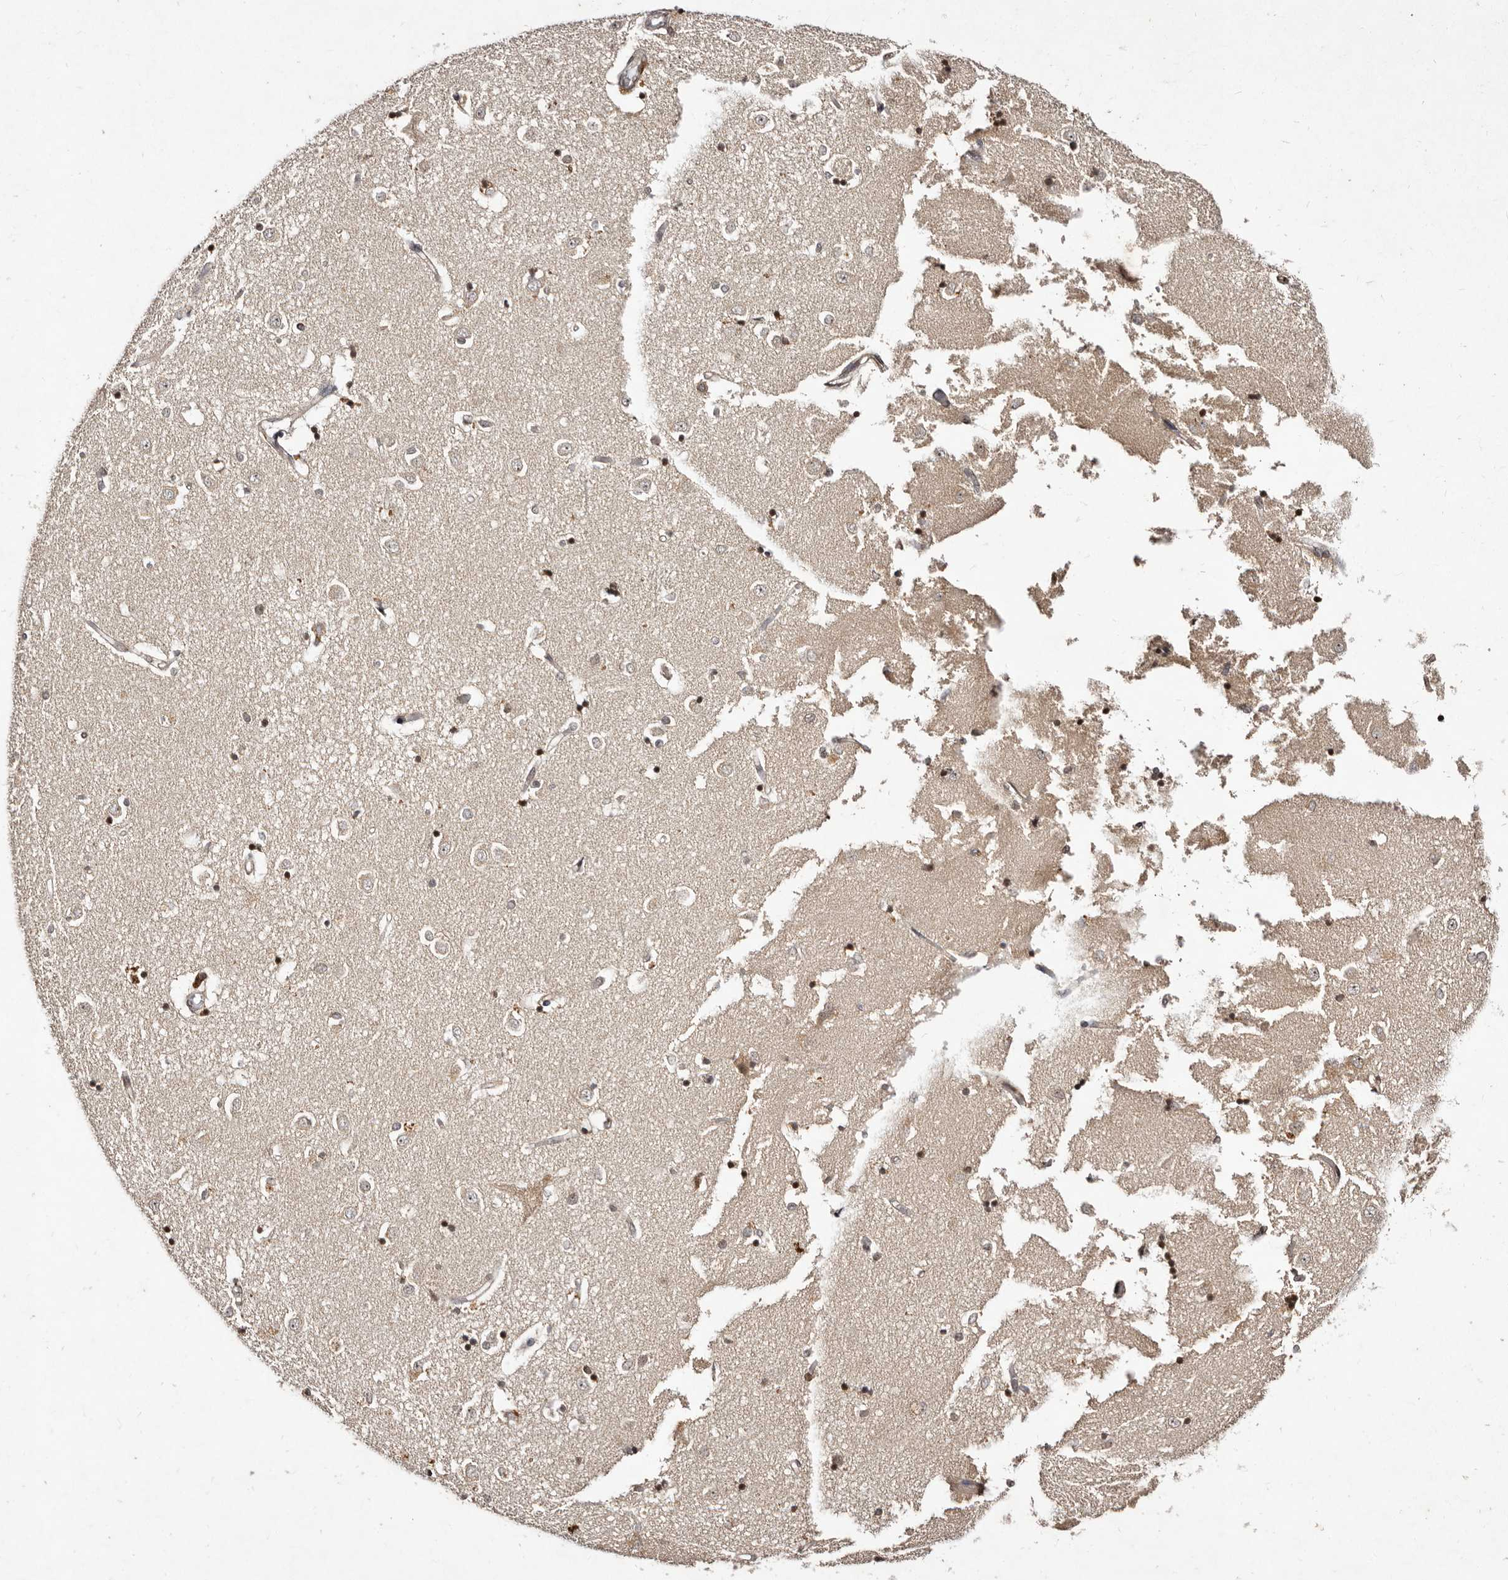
{"staining": {"intensity": "moderate", "quantity": "25%-75%", "location": "cytoplasmic/membranous,nuclear"}, "tissue": "caudate", "cell_type": "Glial cells", "image_type": "normal", "snomed": [{"axis": "morphology", "description": "Normal tissue, NOS"}, {"axis": "topography", "description": "Lateral ventricle wall"}], "caption": "This micrograph reveals unremarkable caudate stained with immunohistochemistry to label a protein in brown. The cytoplasmic/membranous,nuclear of glial cells show moderate positivity for the protein. Nuclei are counter-stained blue.", "gene": "LCORL", "patient": {"sex": "male", "age": 45}}